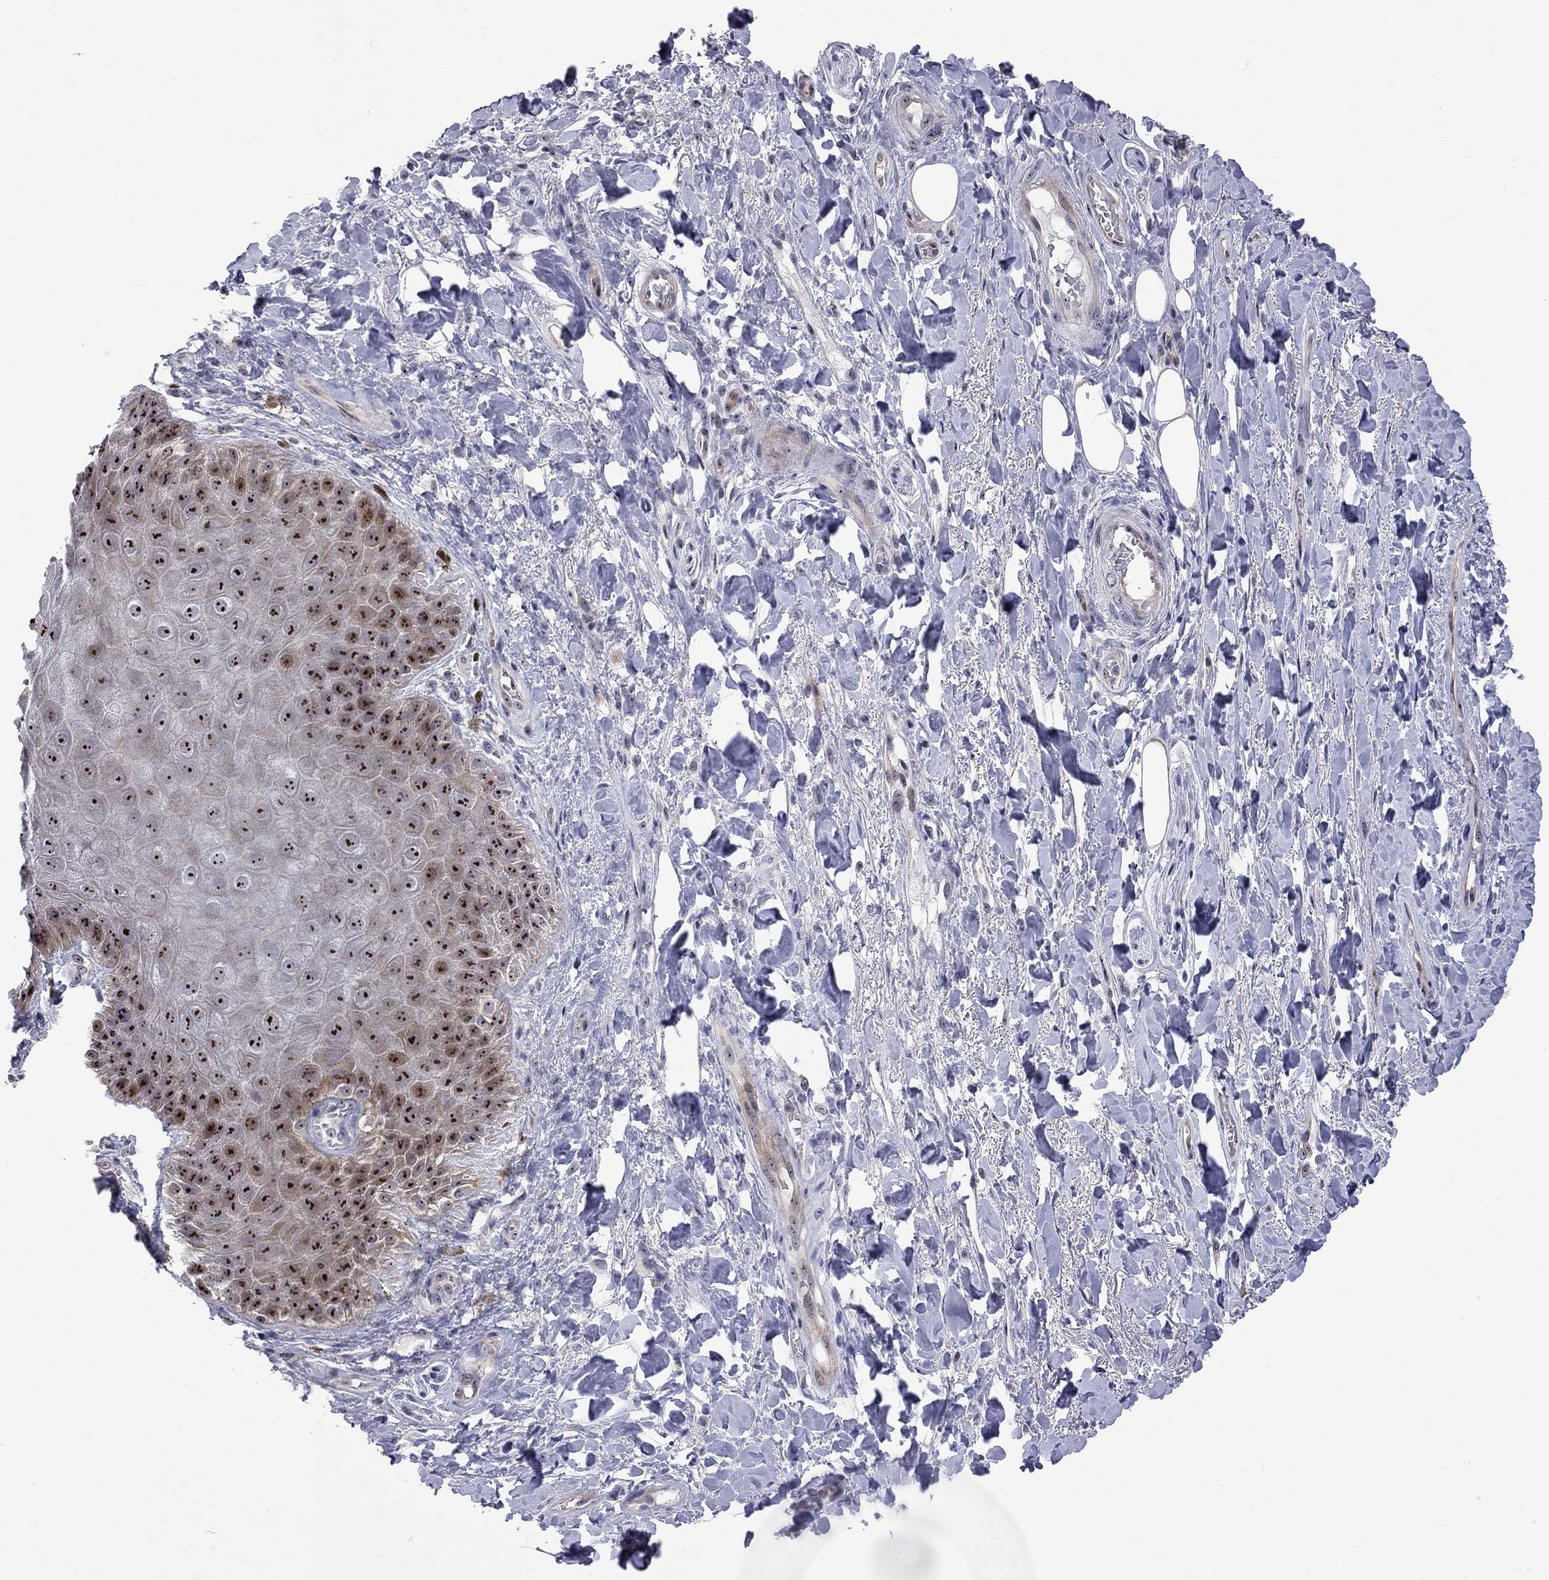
{"staining": {"intensity": "strong", "quantity": ">75%", "location": "nuclear"}, "tissue": "skin", "cell_type": "Epidermal cells", "image_type": "normal", "snomed": [{"axis": "morphology", "description": "Normal tissue, NOS"}, {"axis": "topography", "description": "Anal"}, {"axis": "topography", "description": "Peripheral nerve tissue"}], "caption": "Protein staining by immunohistochemistry (IHC) displays strong nuclear positivity in approximately >75% of epidermal cells in unremarkable skin.", "gene": "DHX33", "patient": {"sex": "male", "age": 53}}